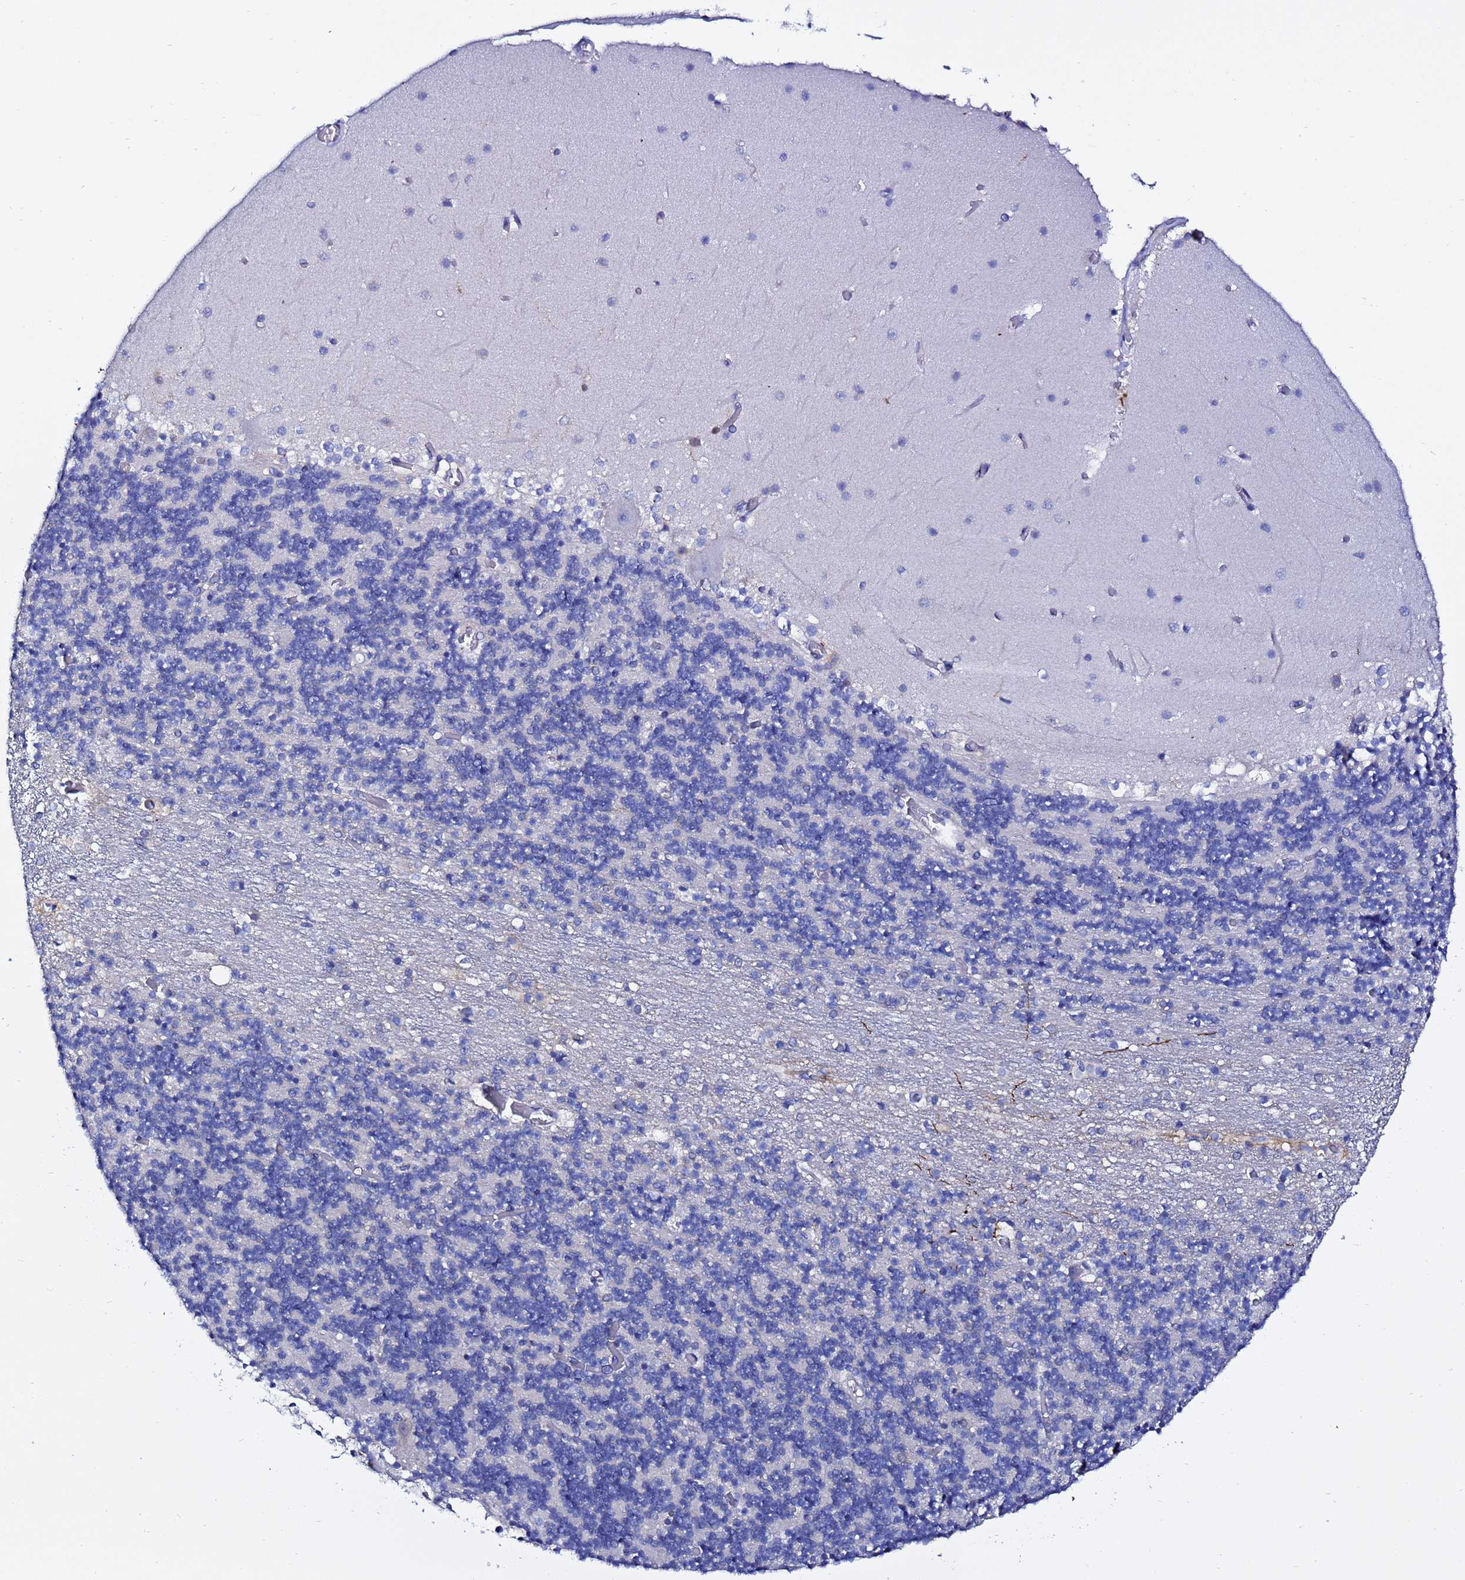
{"staining": {"intensity": "negative", "quantity": "none", "location": "none"}, "tissue": "cerebellum", "cell_type": "Cells in granular layer", "image_type": "normal", "snomed": [{"axis": "morphology", "description": "Normal tissue, NOS"}, {"axis": "topography", "description": "Cerebellum"}], "caption": "IHC micrograph of unremarkable human cerebellum stained for a protein (brown), which reveals no positivity in cells in granular layer. The staining is performed using DAB (3,3'-diaminobenzidine) brown chromogen with nuclei counter-stained in using hematoxylin.", "gene": "LENG1", "patient": {"sex": "female", "age": 28}}